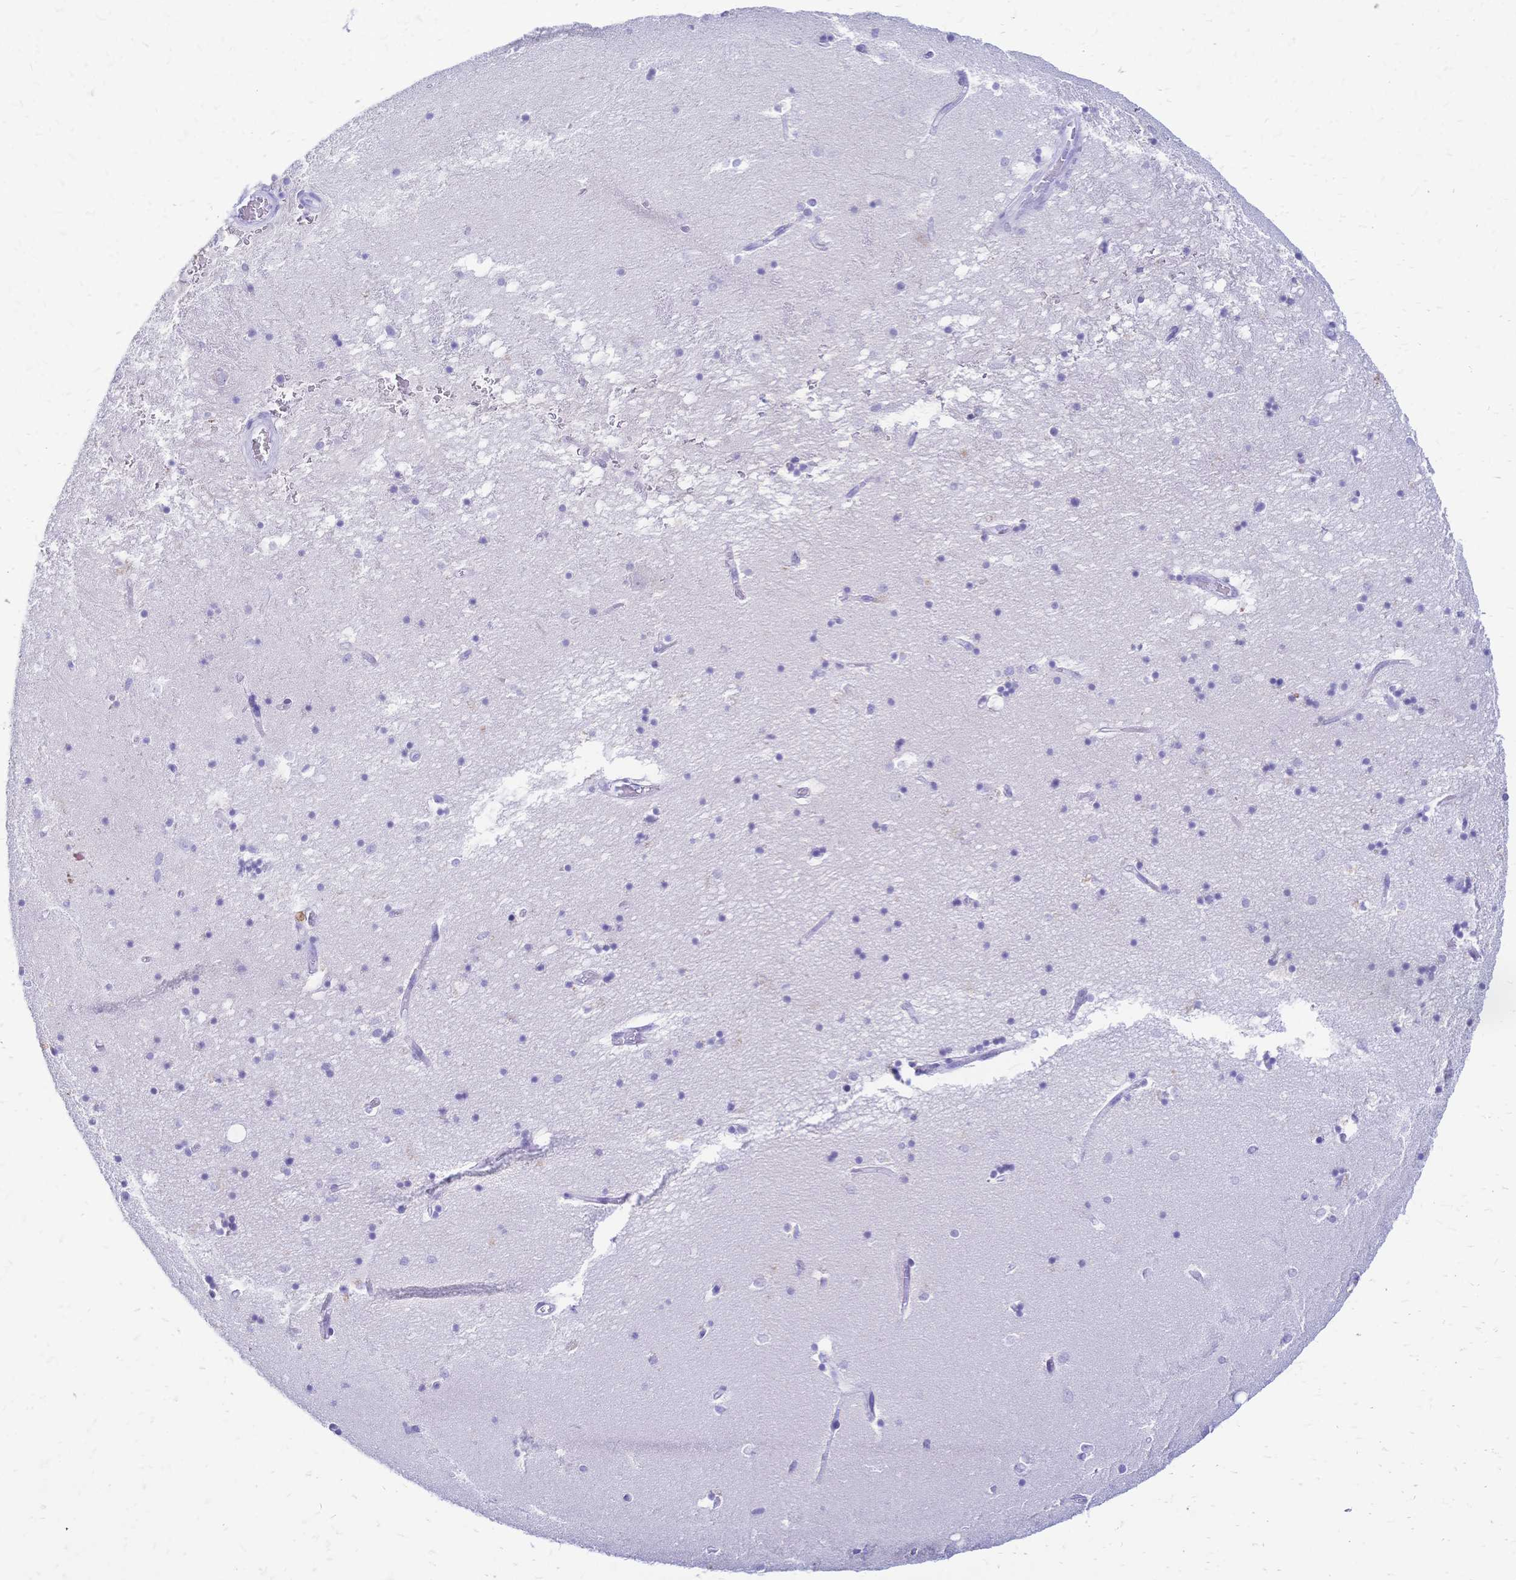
{"staining": {"intensity": "negative", "quantity": "none", "location": "none"}, "tissue": "hippocampus", "cell_type": "Glial cells", "image_type": "normal", "snomed": [{"axis": "morphology", "description": "Normal tissue, NOS"}, {"axis": "topography", "description": "Hippocampus"}], "caption": "Immunohistochemistry (IHC) micrograph of unremarkable hippocampus: human hippocampus stained with DAB shows no significant protein expression in glial cells. The staining was performed using DAB (3,3'-diaminobenzidine) to visualize the protein expression in brown, while the nuclei were stained in blue with hematoxylin (Magnification: 20x).", "gene": "FA2H", "patient": {"sex": "male", "age": 58}}